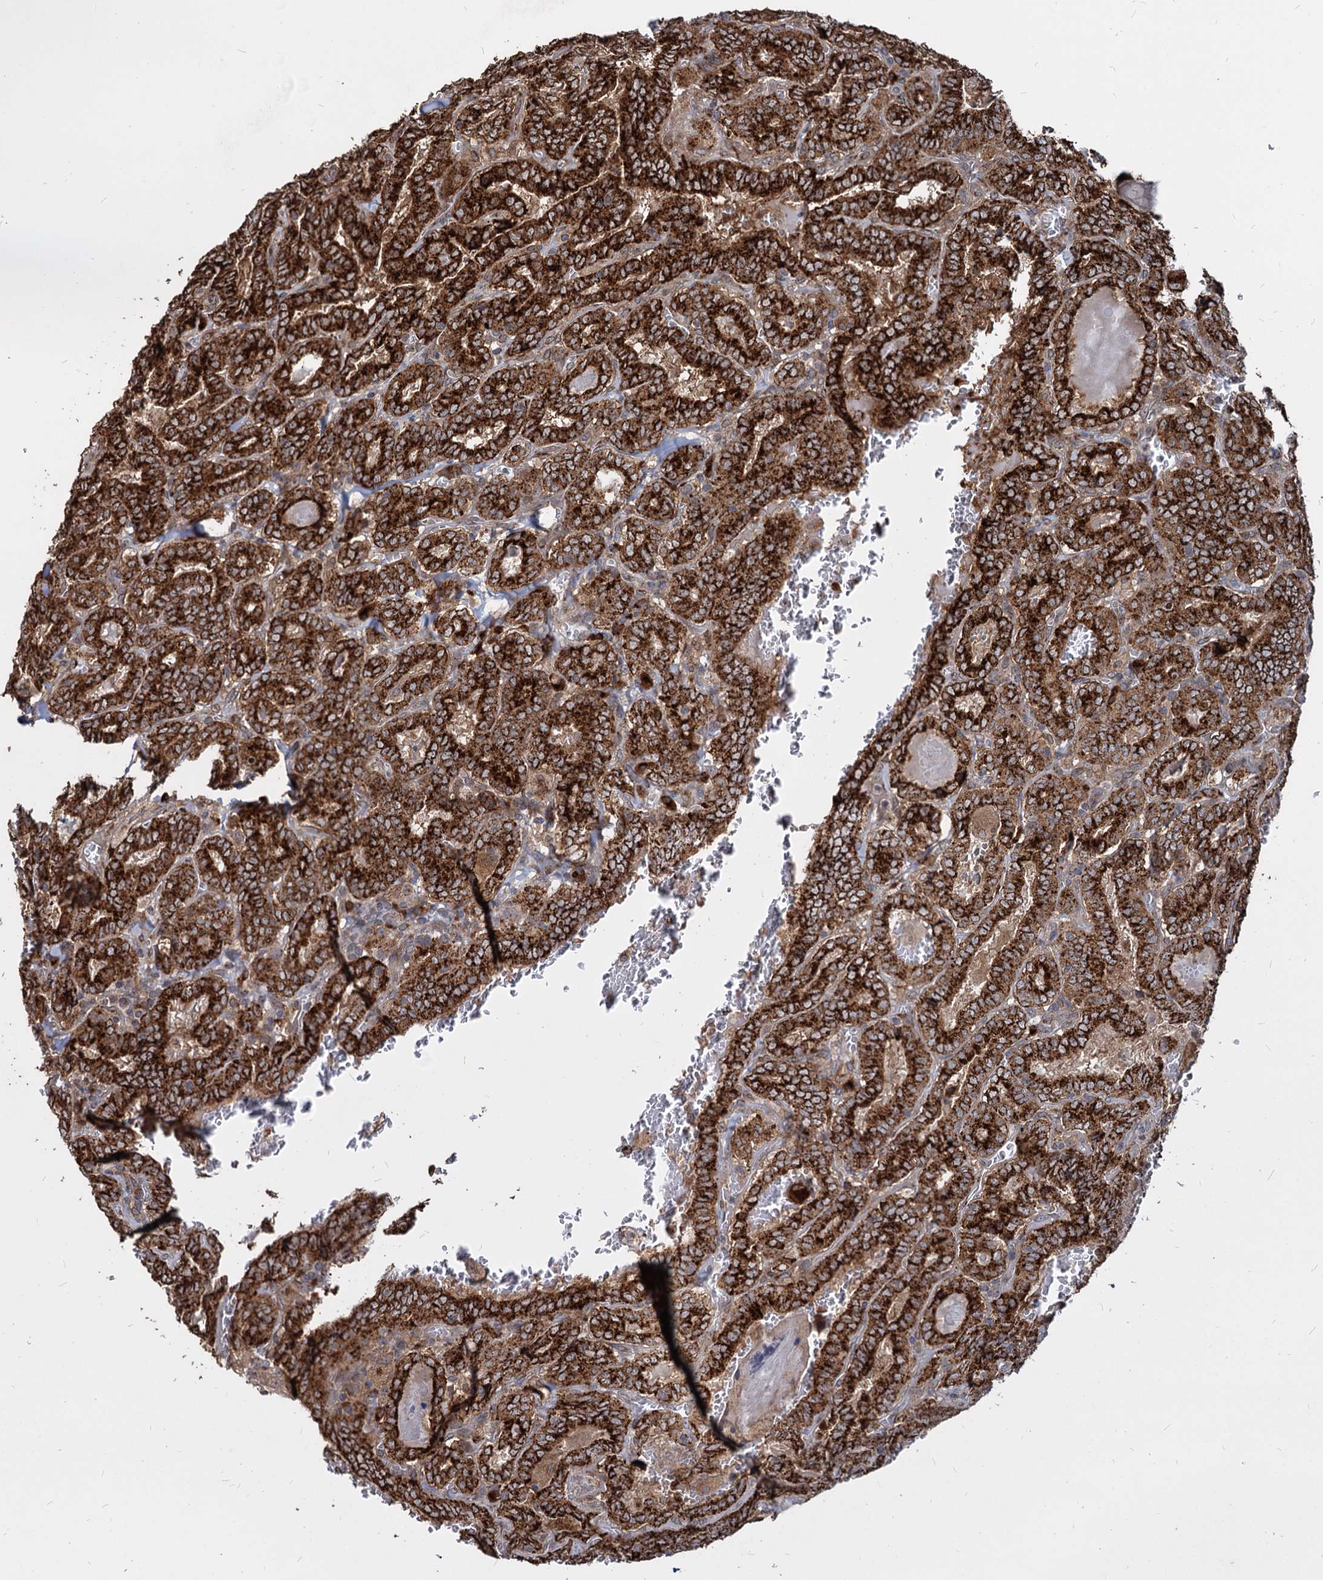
{"staining": {"intensity": "strong", "quantity": ">75%", "location": "cytoplasmic/membranous"}, "tissue": "thyroid cancer", "cell_type": "Tumor cells", "image_type": "cancer", "snomed": [{"axis": "morphology", "description": "Papillary adenocarcinoma, NOS"}, {"axis": "topography", "description": "Thyroid gland"}], "caption": "Thyroid papillary adenocarcinoma tissue displays strong cytoplasmic/membranous positivity in about >75% of tumor cells, visualized by immunohistochemistry. (DAB (3,3'-diaminobenzidine) IHC with brightfield microscopy, high magnification).", "gene": "SAAL1", "patient": {"sex": "female", "age": 72}}